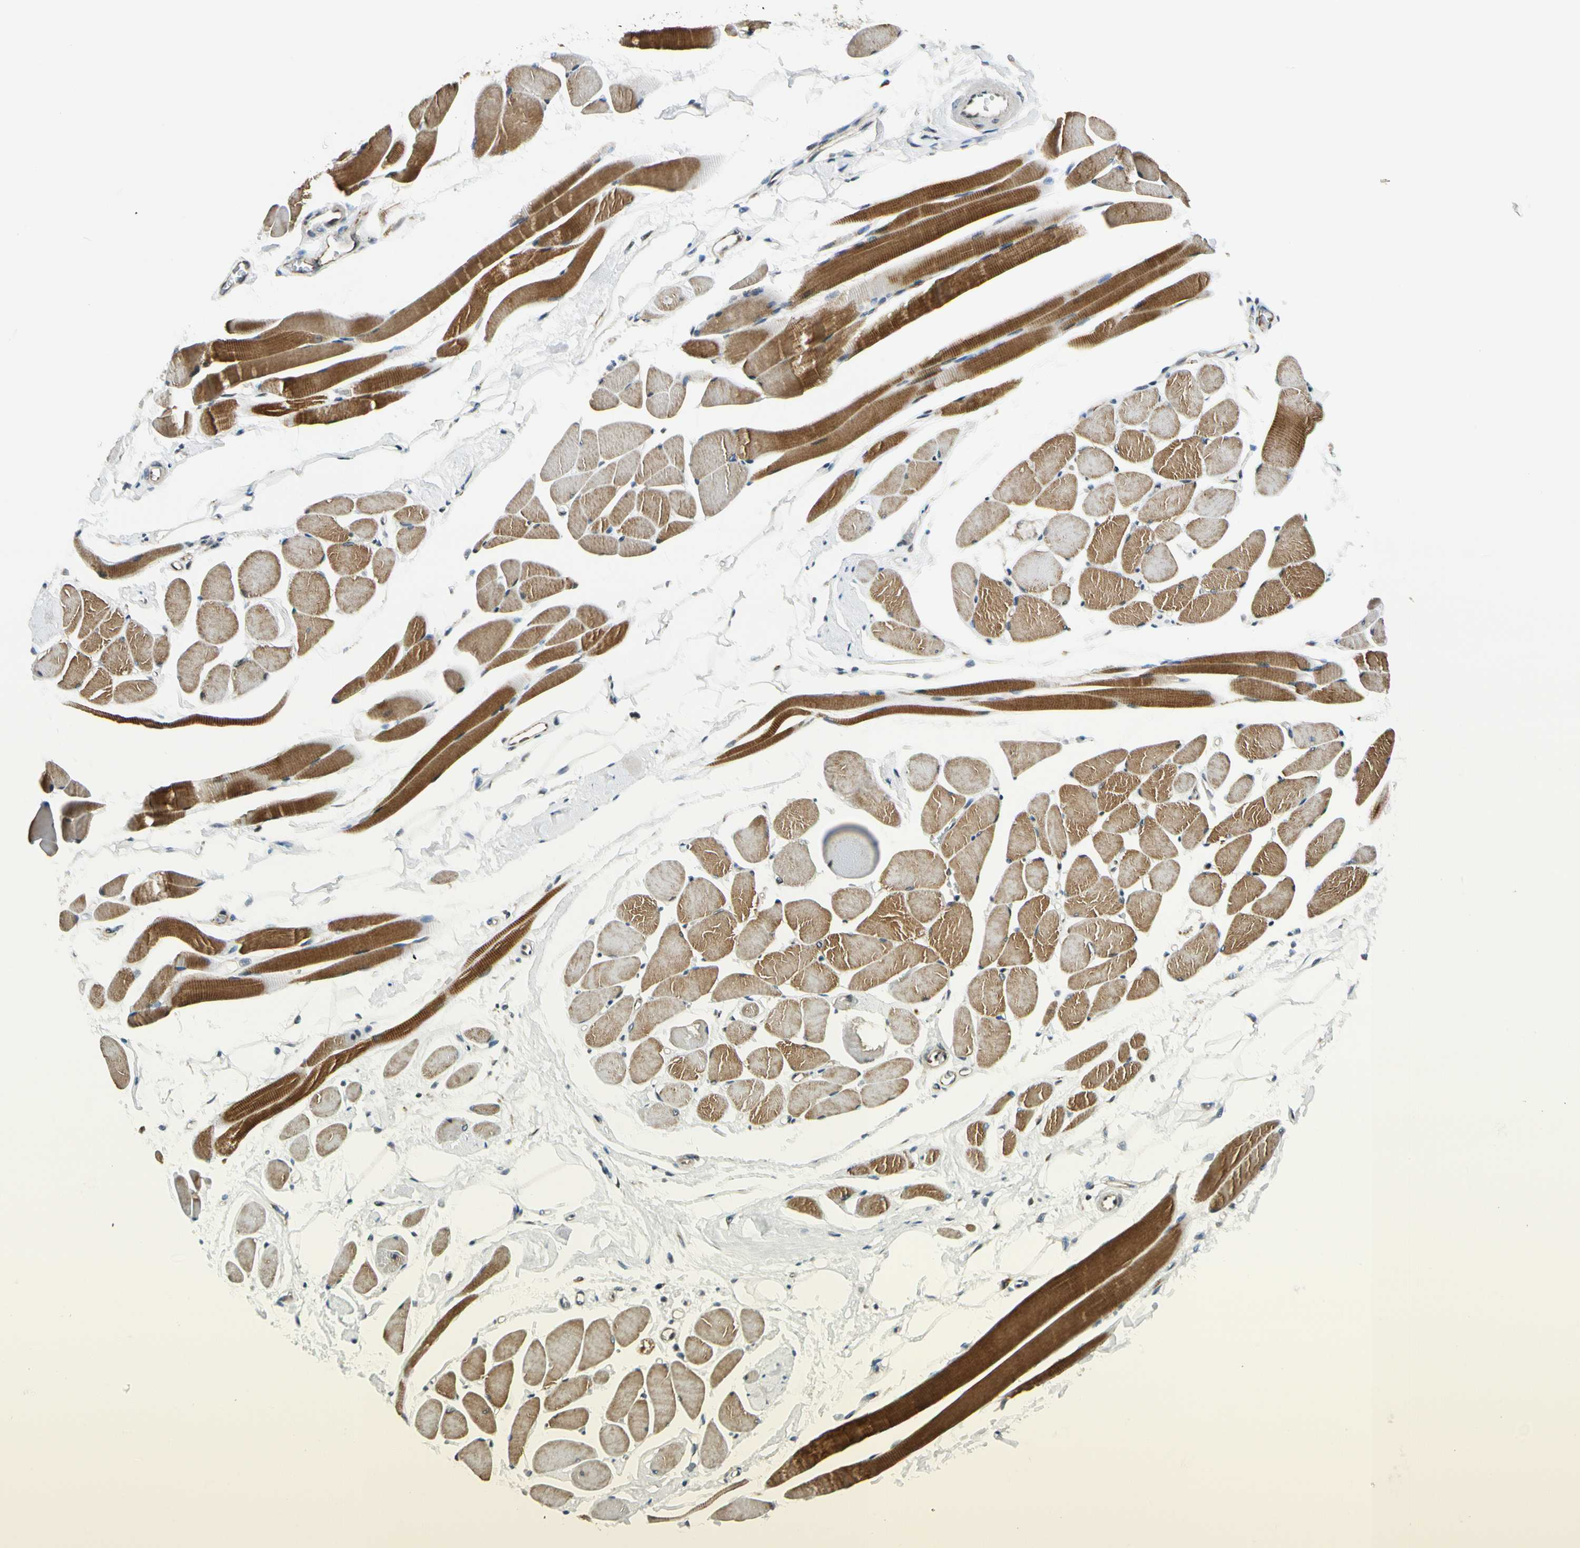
{"staining": {"intensity": "strong", "quantity": ">75%", "location": "cytoplasmic/membranous"}, "tissue": "skeletal muscle", "cell_type": "Myocytes", "image_type": "normal", "snomed": [{"axis": "morphology", "description": "Normal tissue, NOS"}, {"axis": "topography", "description": "Skeletal muscle"}, {"axis": "topography", "description": "Peripheral nerve tissue"}], "caption": "Human skeletal muscle stained with a brown dye displays strong cytoplasmic/membranous positive expression in approximately >75% of myocytes.", "gene": "NPDC1", "patient": {"sex": "female", "age": 84}}